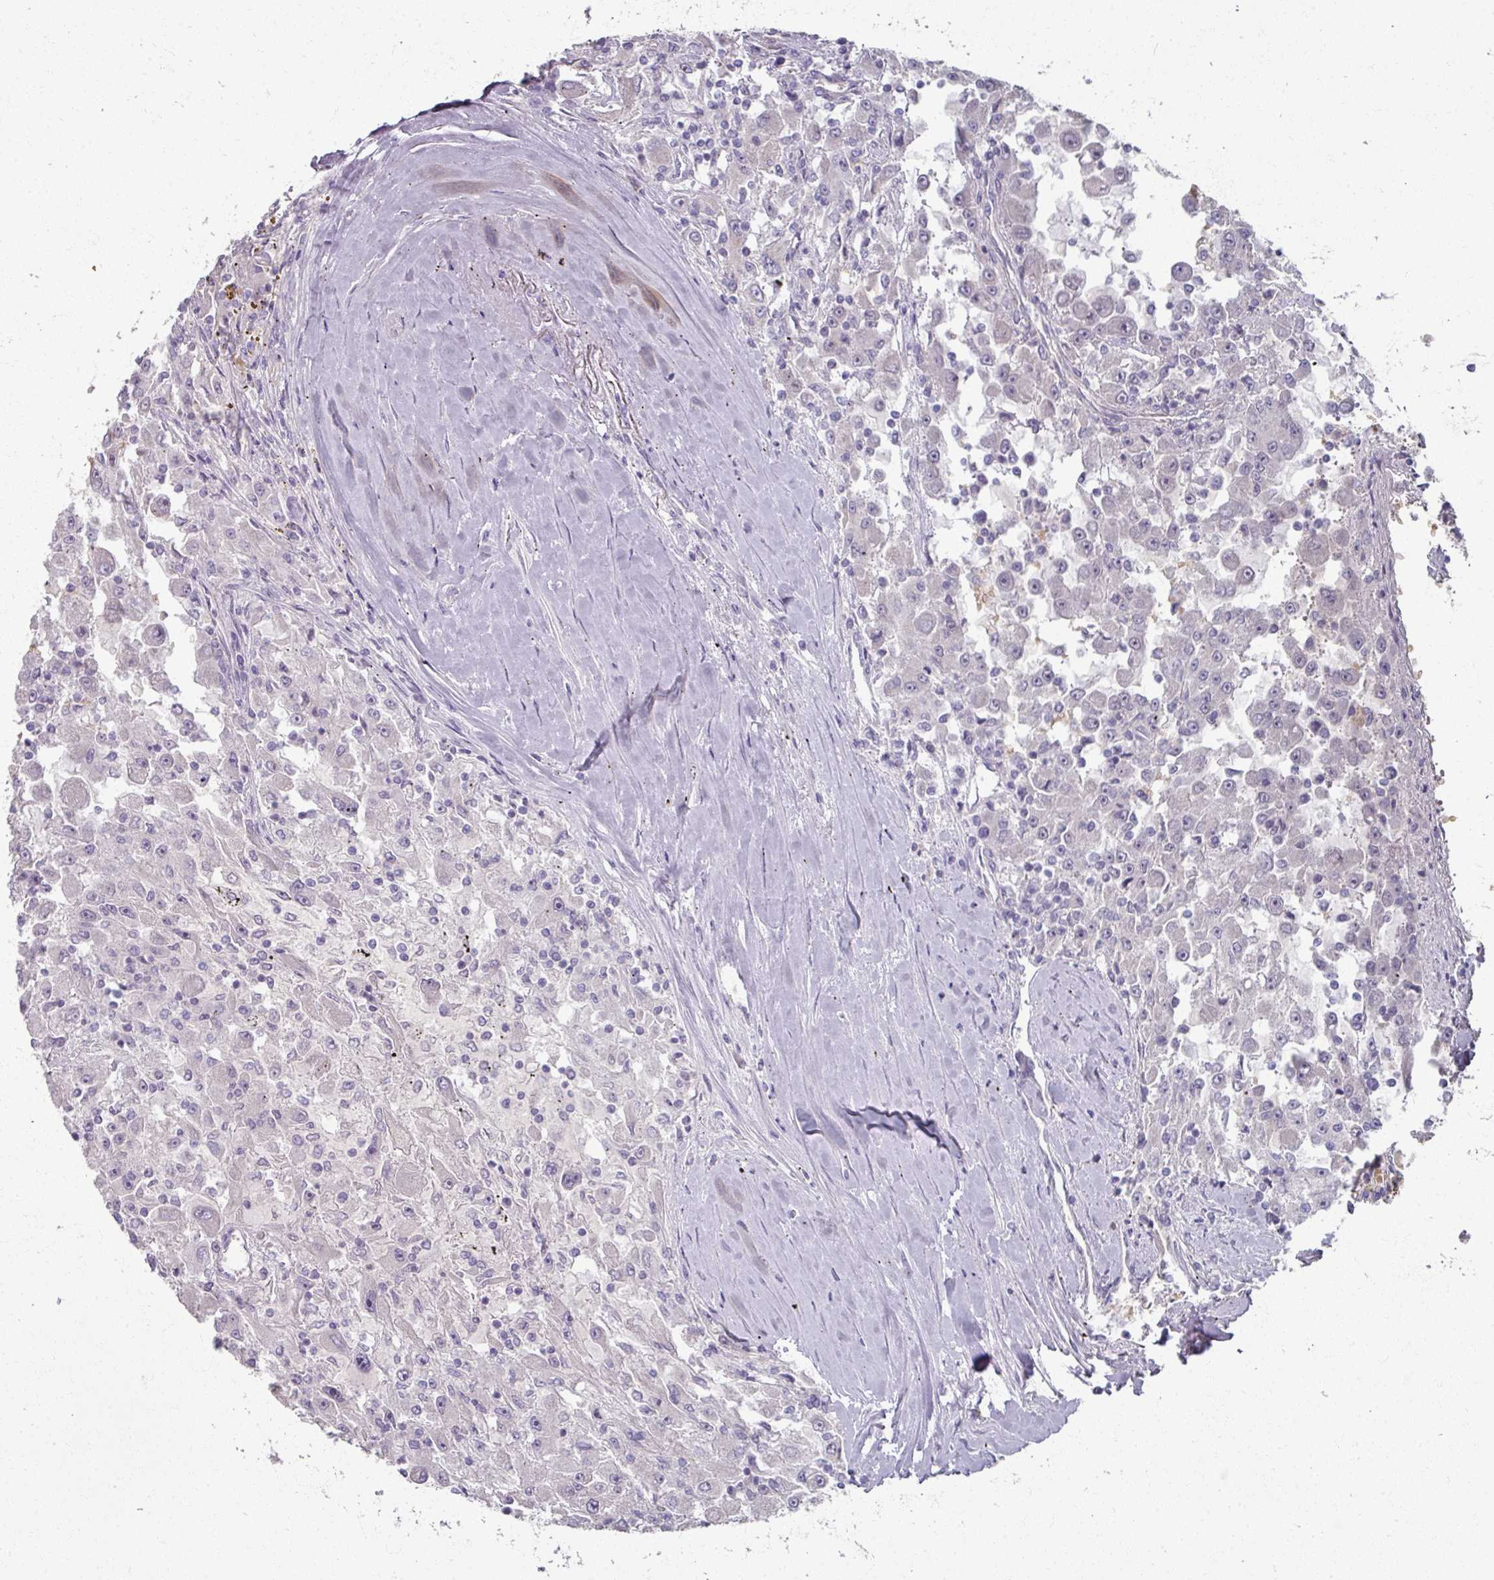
{"staining": {"intensity": "negative", "quantity": "none", "location": "none"}, "tissue": "renal cancer", "cell_type": "Tumor cells", "image_type": "cancer", "snomed": [{"axis": "morphology", "description": "Adenocarcinoma, NOS"}, {"axis": "topography", "description": "Kidney"}], "caption": "The immunohistochemistry micrograph has no significant staining in tumor cells of renal adenocarcinoma tissue. (Brightfield microscopy of DAB (3,3'-diaminobenzidine) IHC at high magnification).", "gene": "KMT5C", "patient": {"sex": "female", "age": 67}}